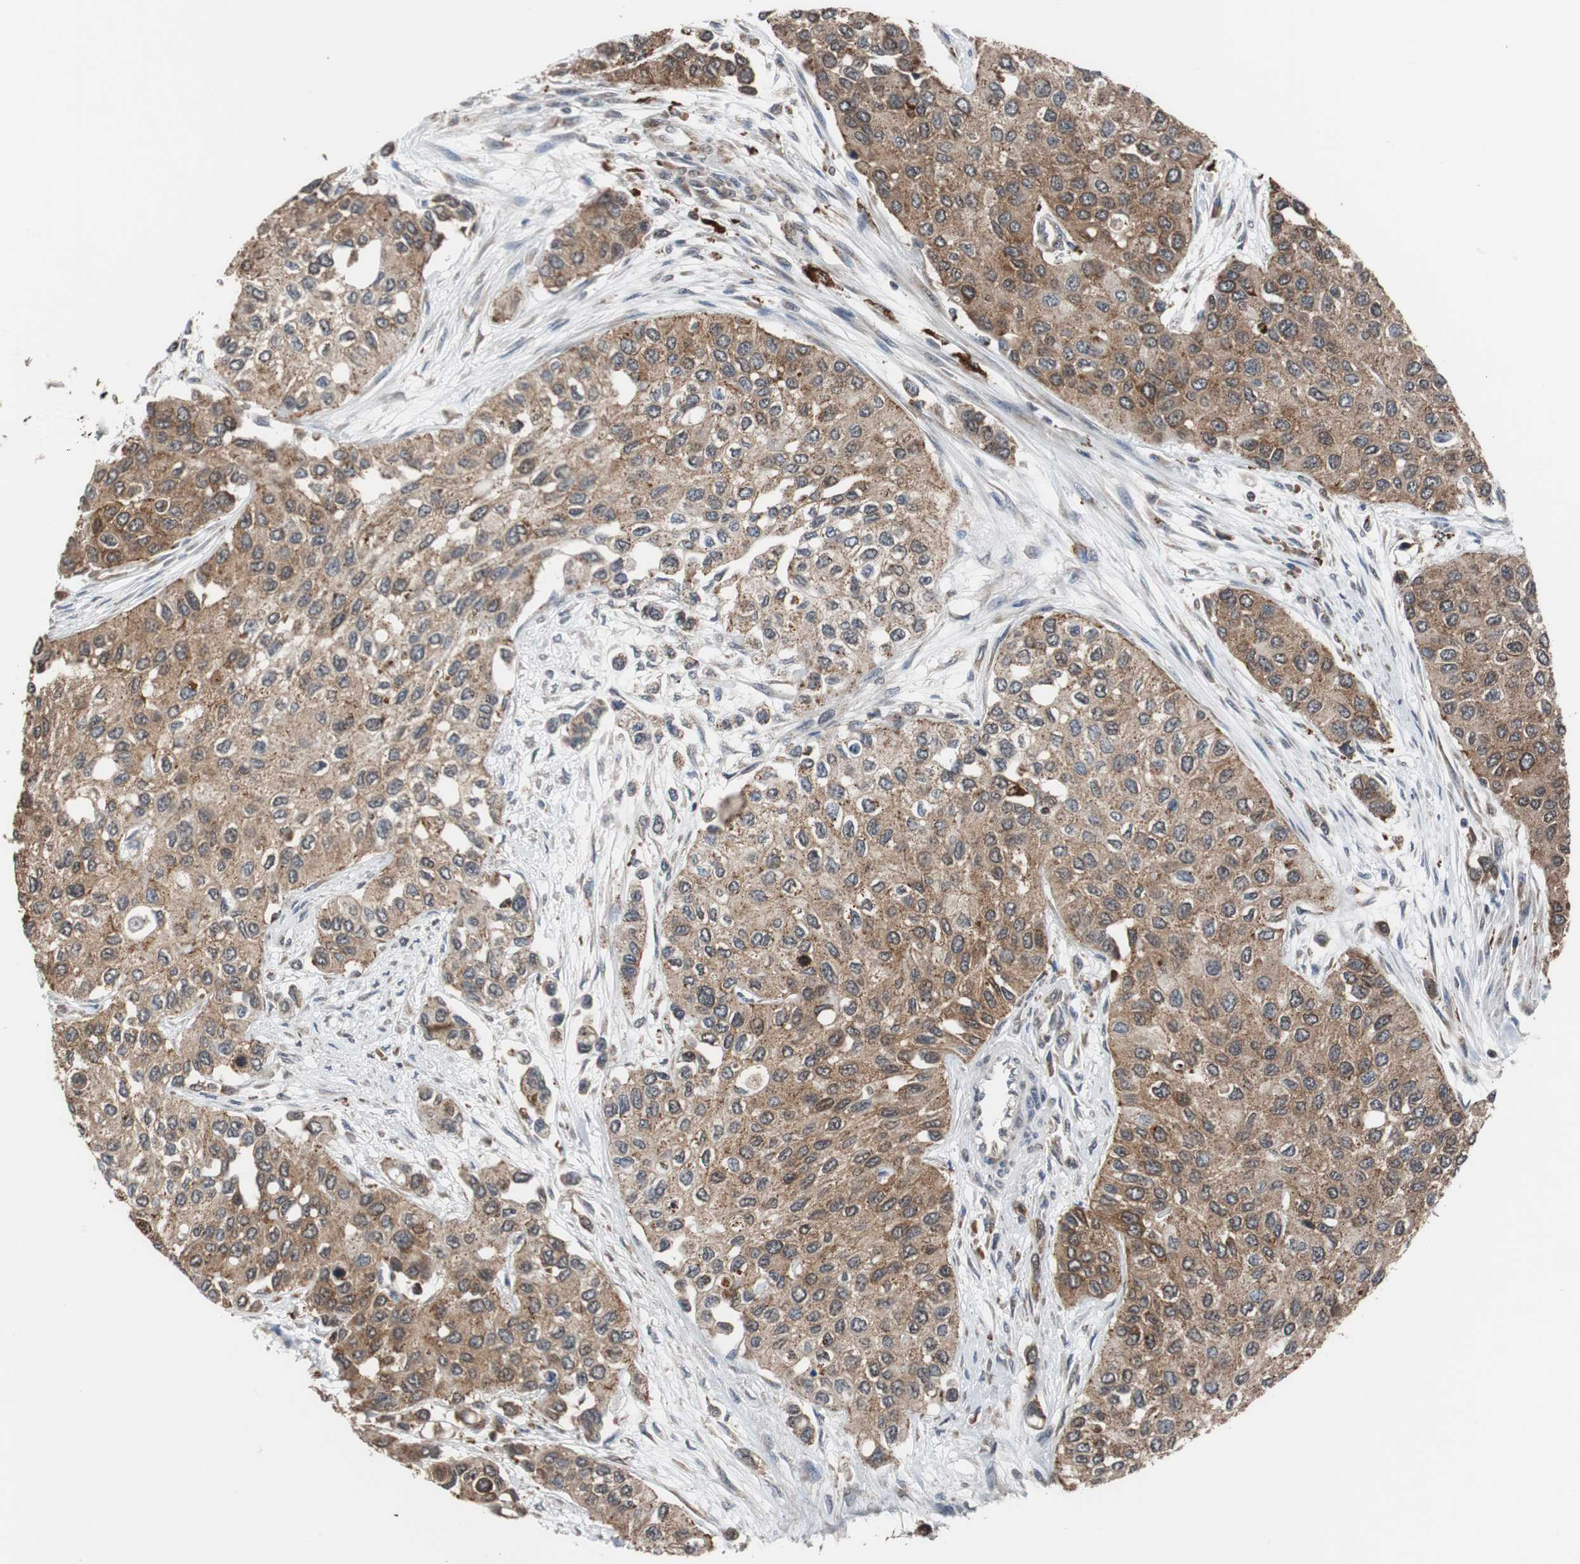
{"staining": {"intensity": "moderate", "quantity": ">75%", "location": "cytoplasmic/membranous"}, "tissue": "urothelial cancer", "cell_type": "Tumor cells", "image_type": "cancer", "snomed": [{"axis": "morphology", "description": "Urothelial carcinoma, High grade"}, {"axis": "topography", "description": "Urinary bladder"}], "caption": "Brown immunohistochemical staining in human urothelial carcinoma (high-grade) demonstrates moderate cytoplasmic/membranous positivity in approximately >75% of tumor cells.", "gene": "USP10", "patient": {"sex": "female", "age": 56}}